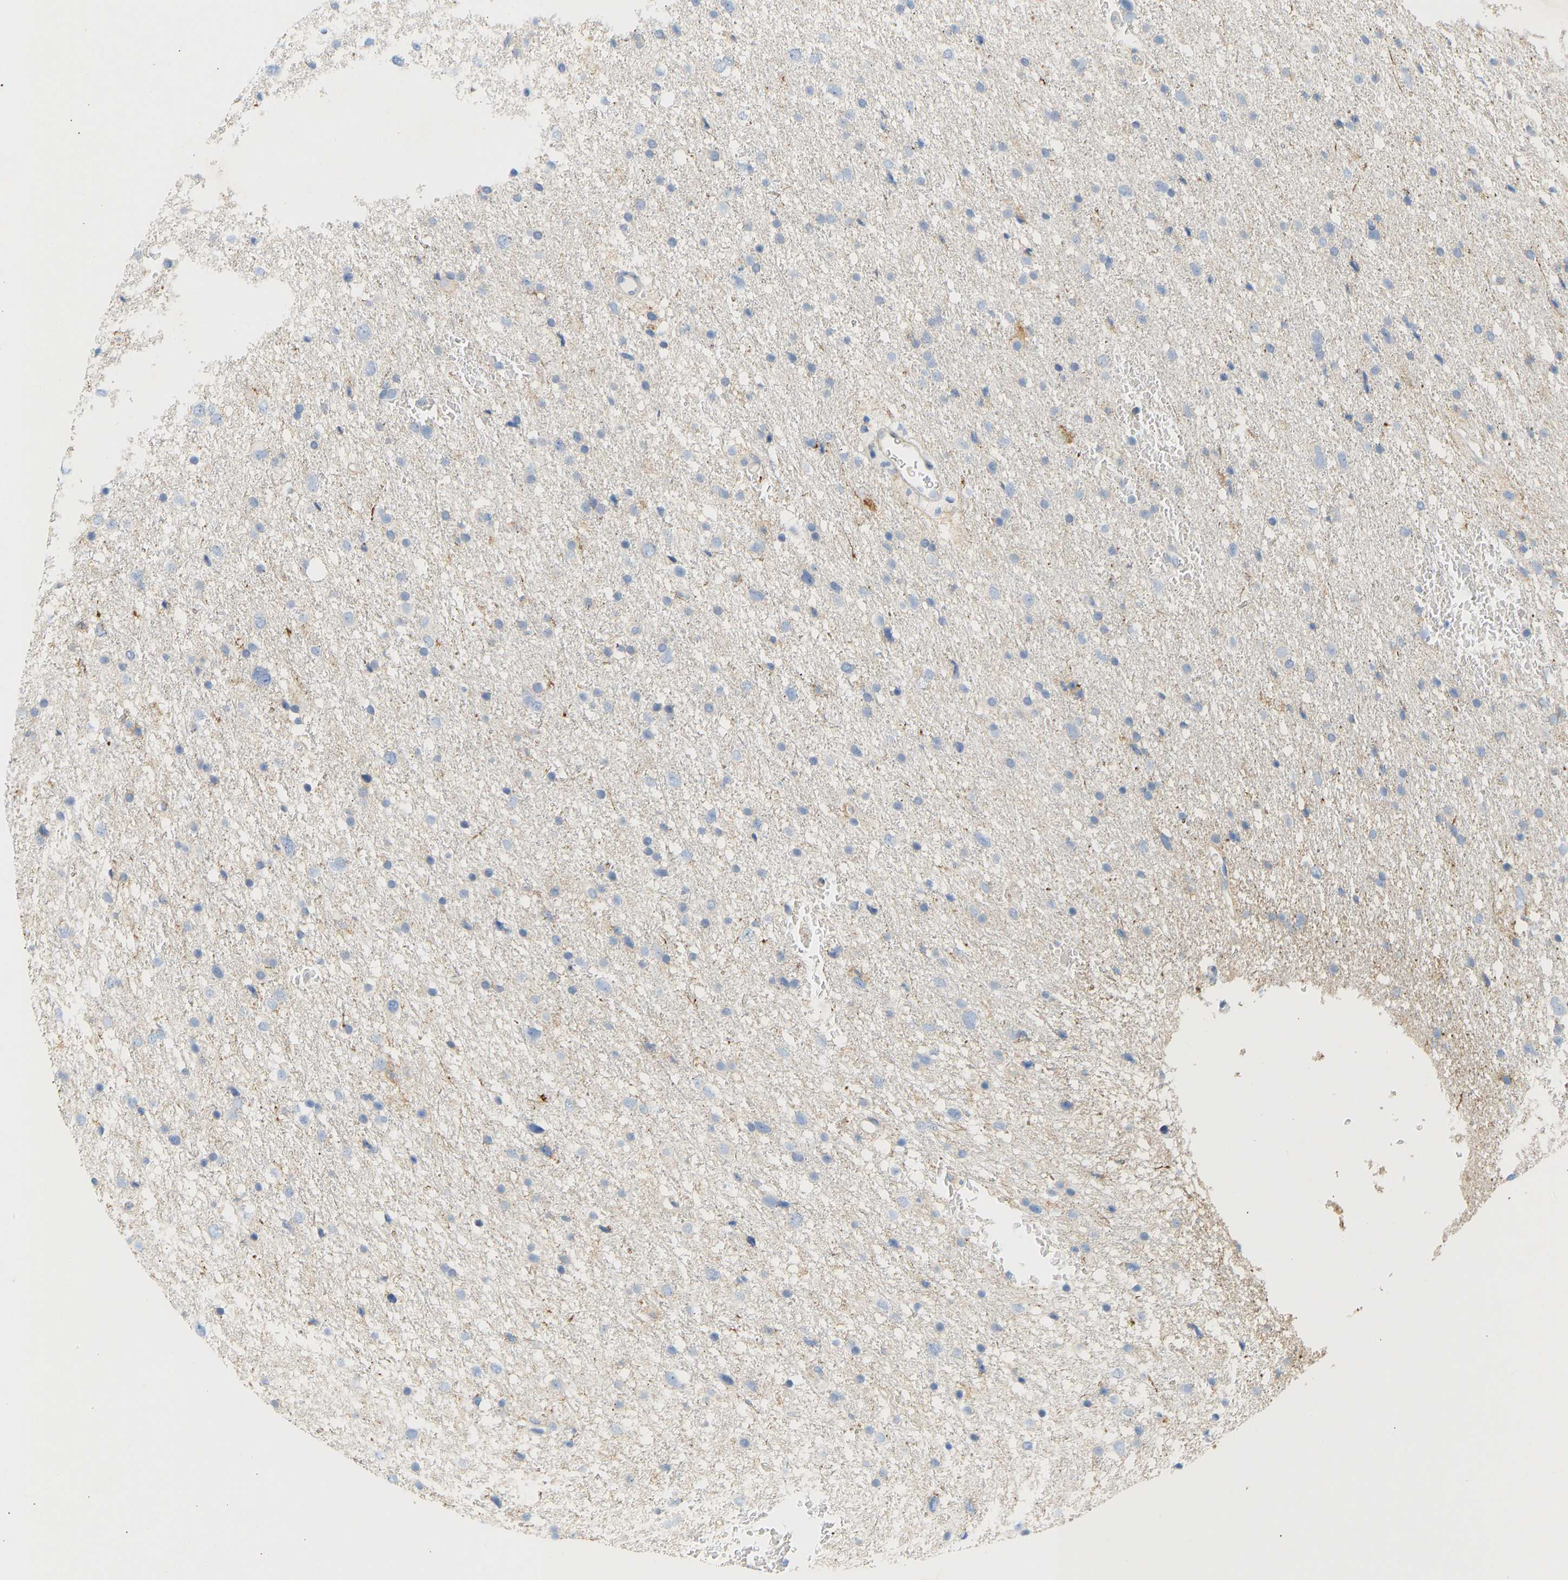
{"staining": {"intensity": "negative", "quantity": "none", "location": "none"}, "tissue": "glioma", "cell_type": "Tumor cells", "image_type": "cancer", "snomed": [{"axis": "morphology", "description": "Glioma, malignant, Low grade"}, {"axis": "topography", "description": "Brain"}], "caption": "Tumor cells show no significant staining in glioma.", "gene": "BVES", "patient": {"sex": "female", "age": 37}}